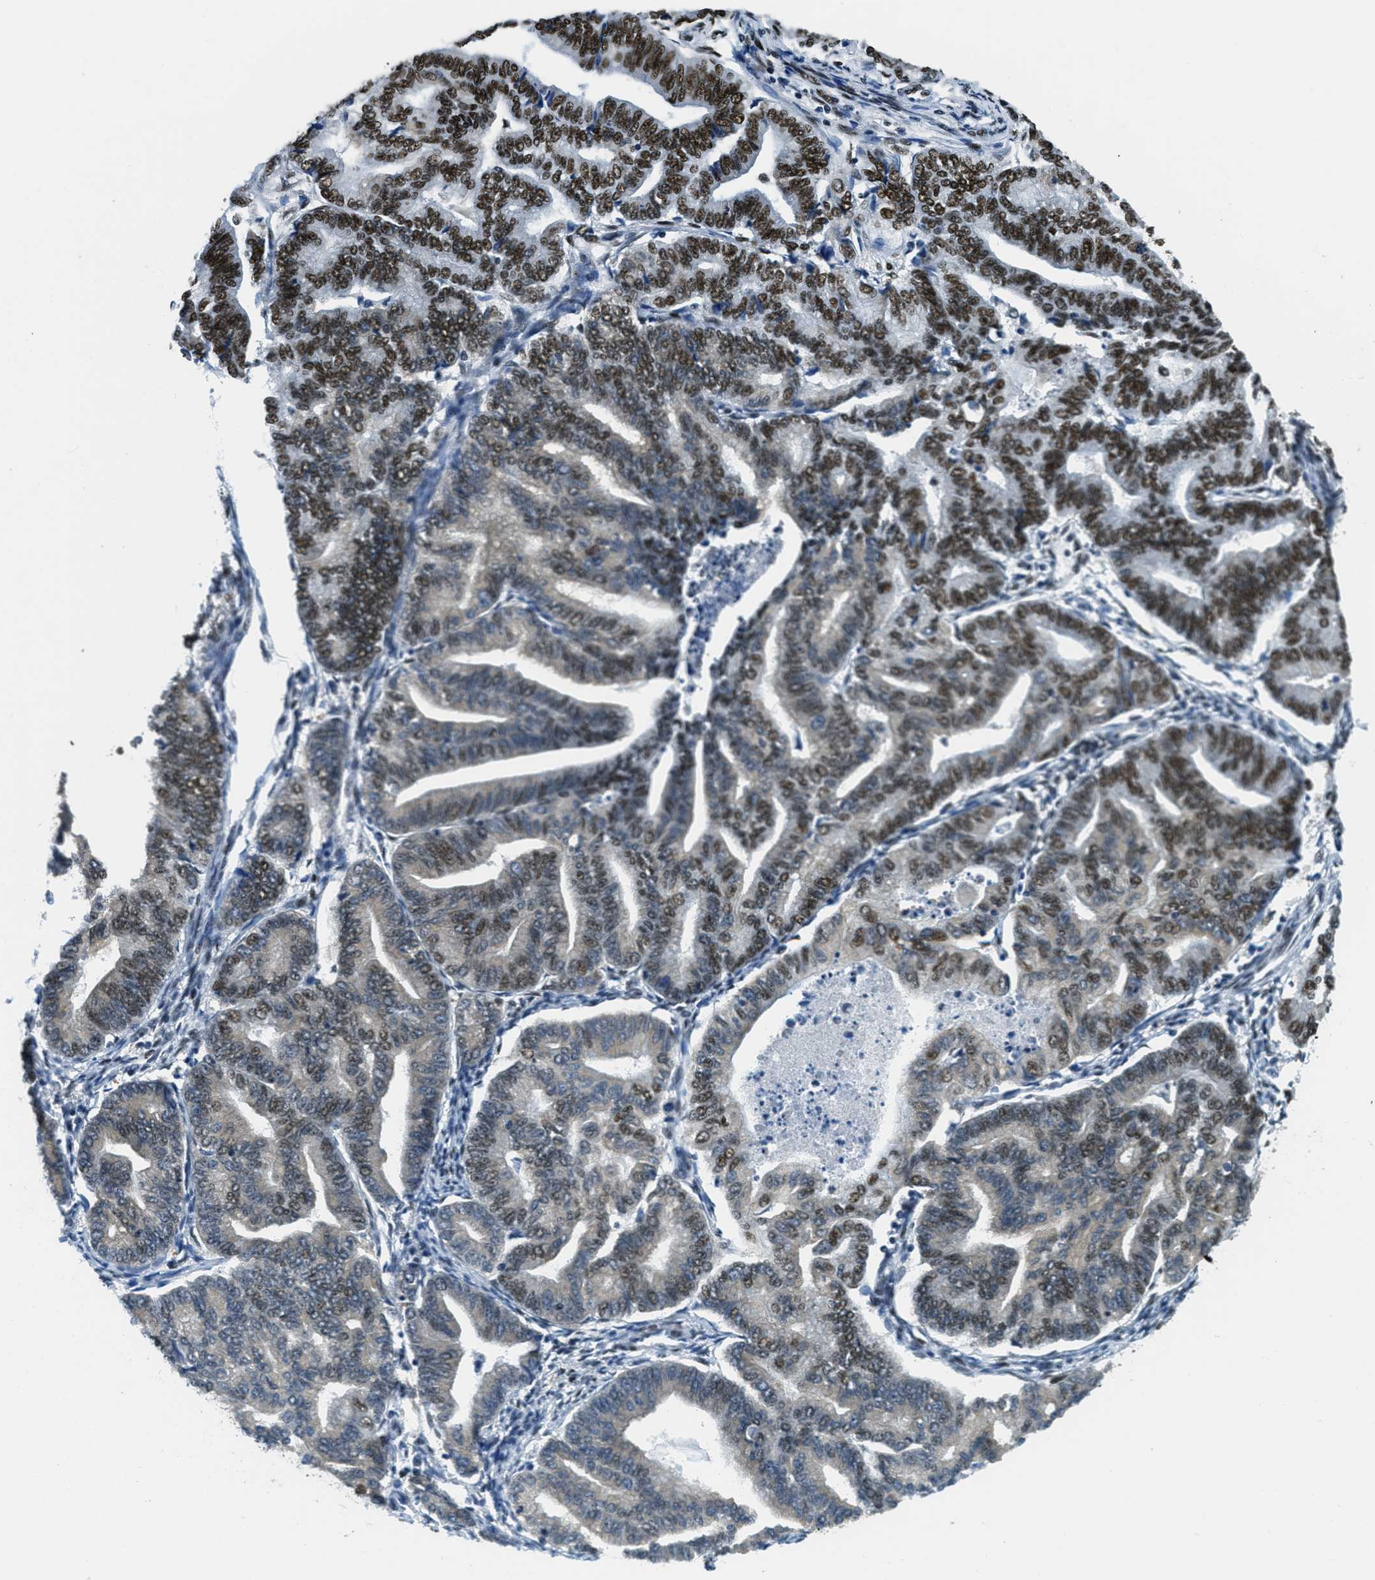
{"staining": {"intensity": "strong", "quantity": "25%-75%", "location": "nuclear"}, "tissue": "endometrial cancer", "cell_type": "Tumor cells", "image_type": "cancer", "snomed": [{"axis": "morphology", "description": "Adenocarcinoma, NOS"}, {"axis": "topography", "description": "Endometrium"}], "caption": "High-magnification brightfield microscopy of endometrial adenocarcinoma stained with DAB (brown) and counterstained with hematoxylin (blue). tumor cells exhibit strong nuclear staining is identified in about25%-75% of cells.", "gene": "SSB", "patient": {"sex": "female", "age": 79}}